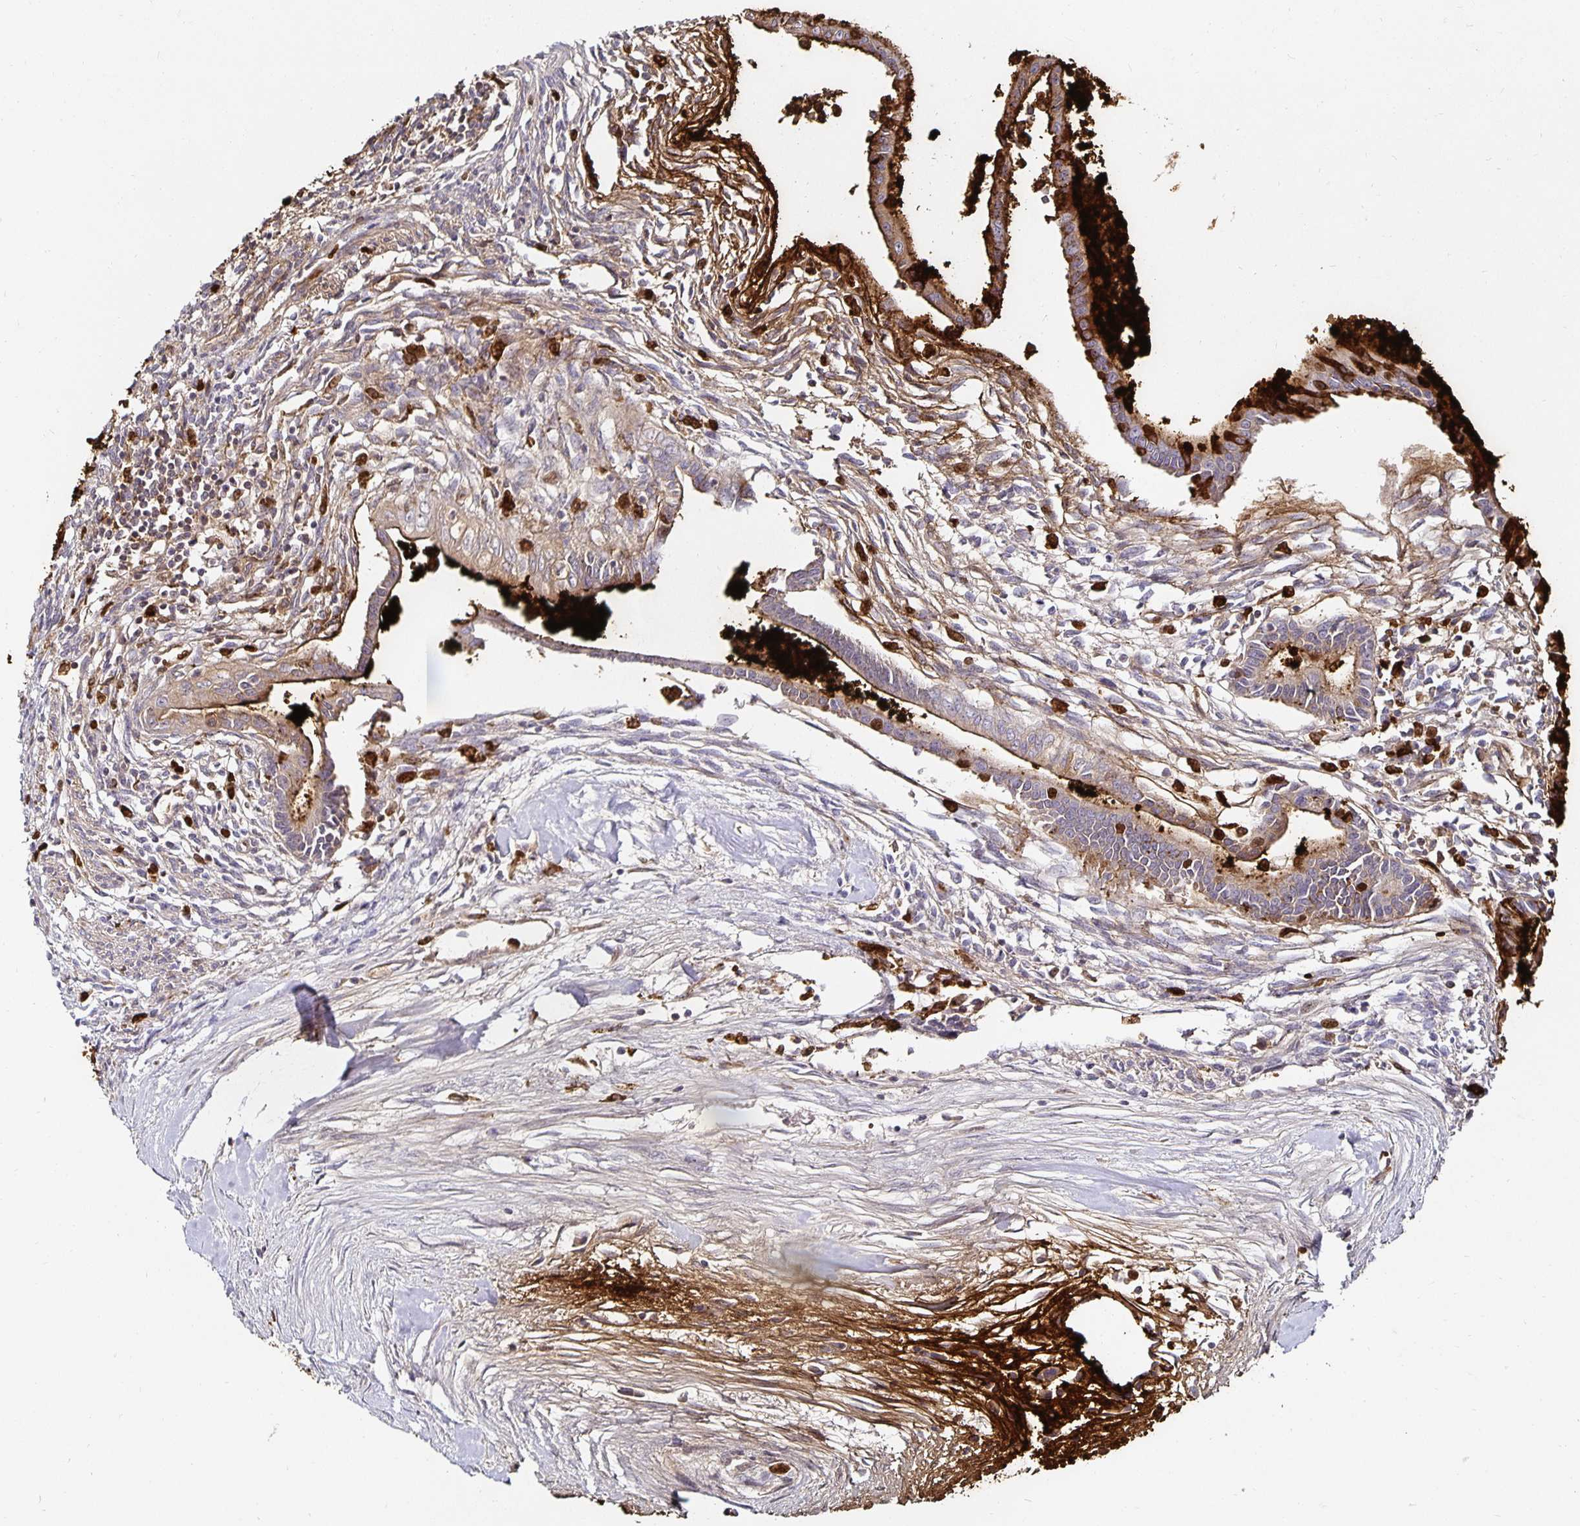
{"staining": {"intensity": "strong", "quantity": "25%-75%", "location": "cytoplasmic/membranous"}, "tissue": "testis cancer", "cell_type": "Tumor cells", "image_type": "cancer", "snomed": [{"axis": "morphology", "description": "Carcinoma, Embryonal, NOS"}, {"axis": "topography", "description": "Testis"}], "caption": "Immunohistochemistry of human embryonal carcinoma (testis) reveals high levels of strong cytoplasmic/membranous expression in about 25%-75% of tumor cells. (Brightfield microscopy of DAB IHC at high magnification).", "gene": "ANLN", "patient": {"sex": "male", "age": 37}}